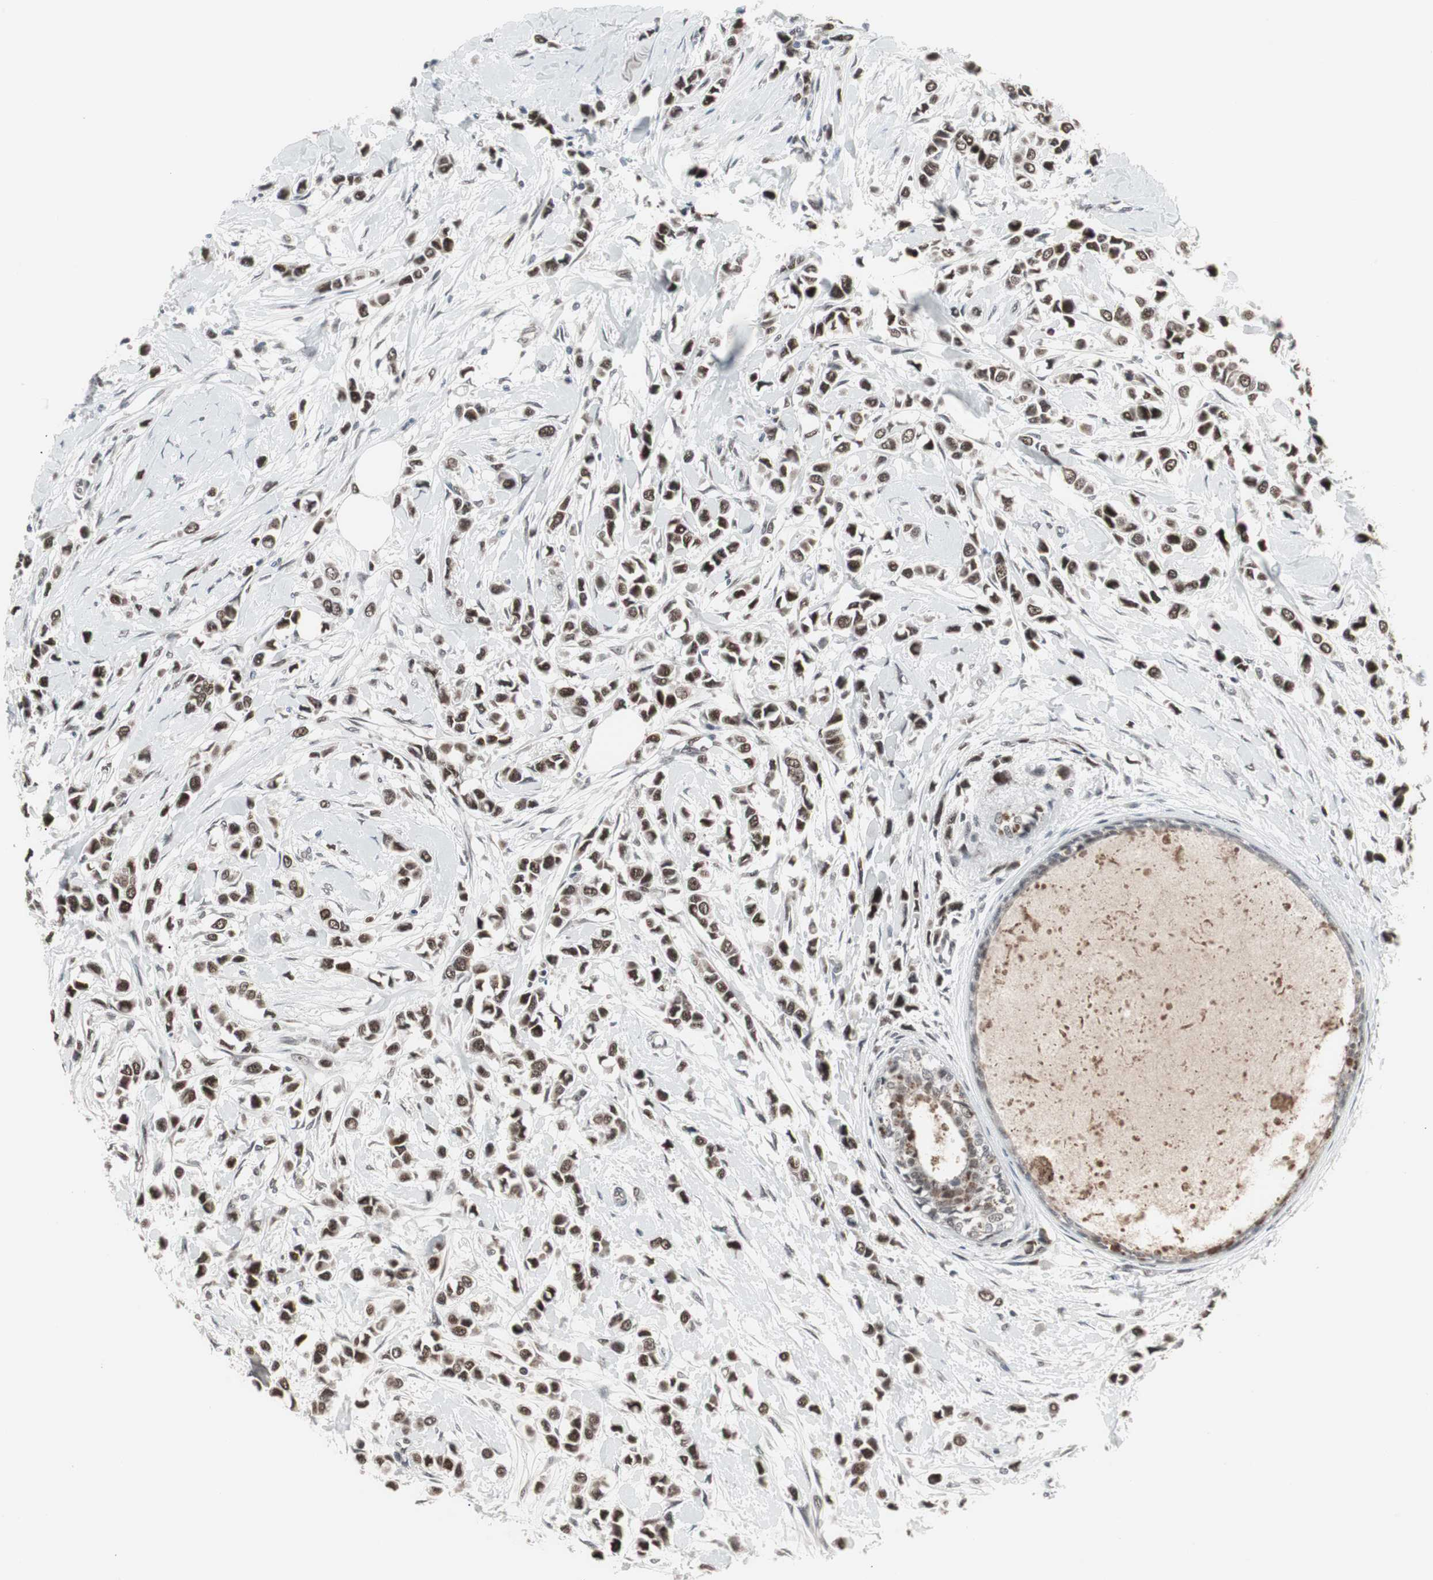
{"staining": {"intensity": "strong", "quantity": ">75%", "location": "nuclear"}, "tissue": "breast cancer", "cell_type": "Tumor cells", "image_type": "cancer", "snomed": [{"axis": "morphology", "description": "Lobular carcinoma"}, {"axis": "topography", "description": "Breast"}], "caption": "Human breast cancer stained for a protein (brown) reveals strong nuclear positive staining in about >75% of tumor cells.", "gene": "RXRA", "patient": {"sex": "female", "age": 51}}